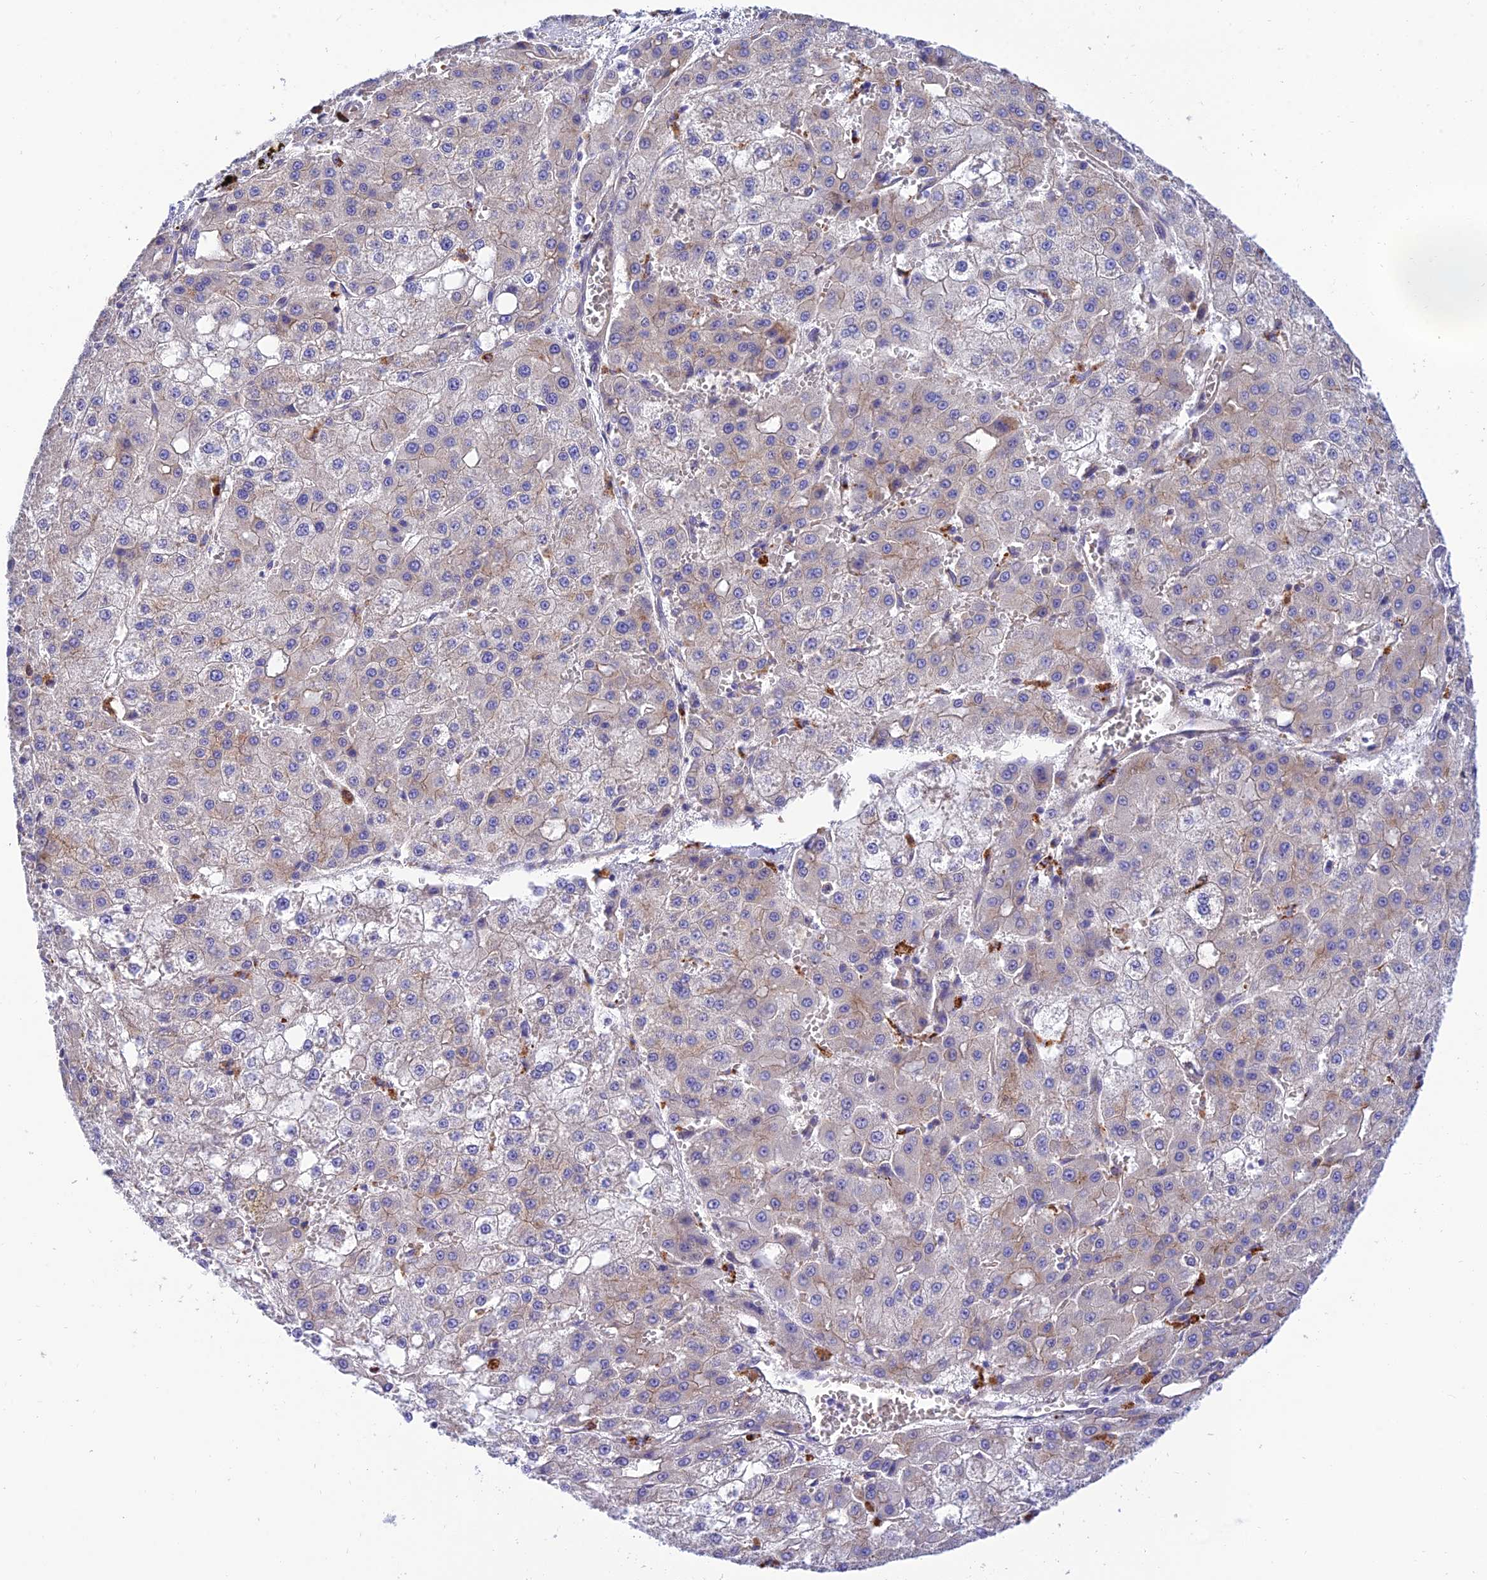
{"staining": {"intensity": "negative", "quantity": "none", "location": "none"}, "tissue": "liver cancer", "cell_type": "Tumor cells", "image_type": "cancer", "snomed": [{"axis": "morphology", "description": "Carcinoma, Hepatocellular, NOS"}, {"axis": "topography", "description": "Liver"}], "caption": "Human liver cancer (hepatocellular carcinoma) stained for a protein using immunohistochemistry reveals no expression in tumor cells.", "gene": "CCDC157", "patient": {"sex": "male", "age": 47}}